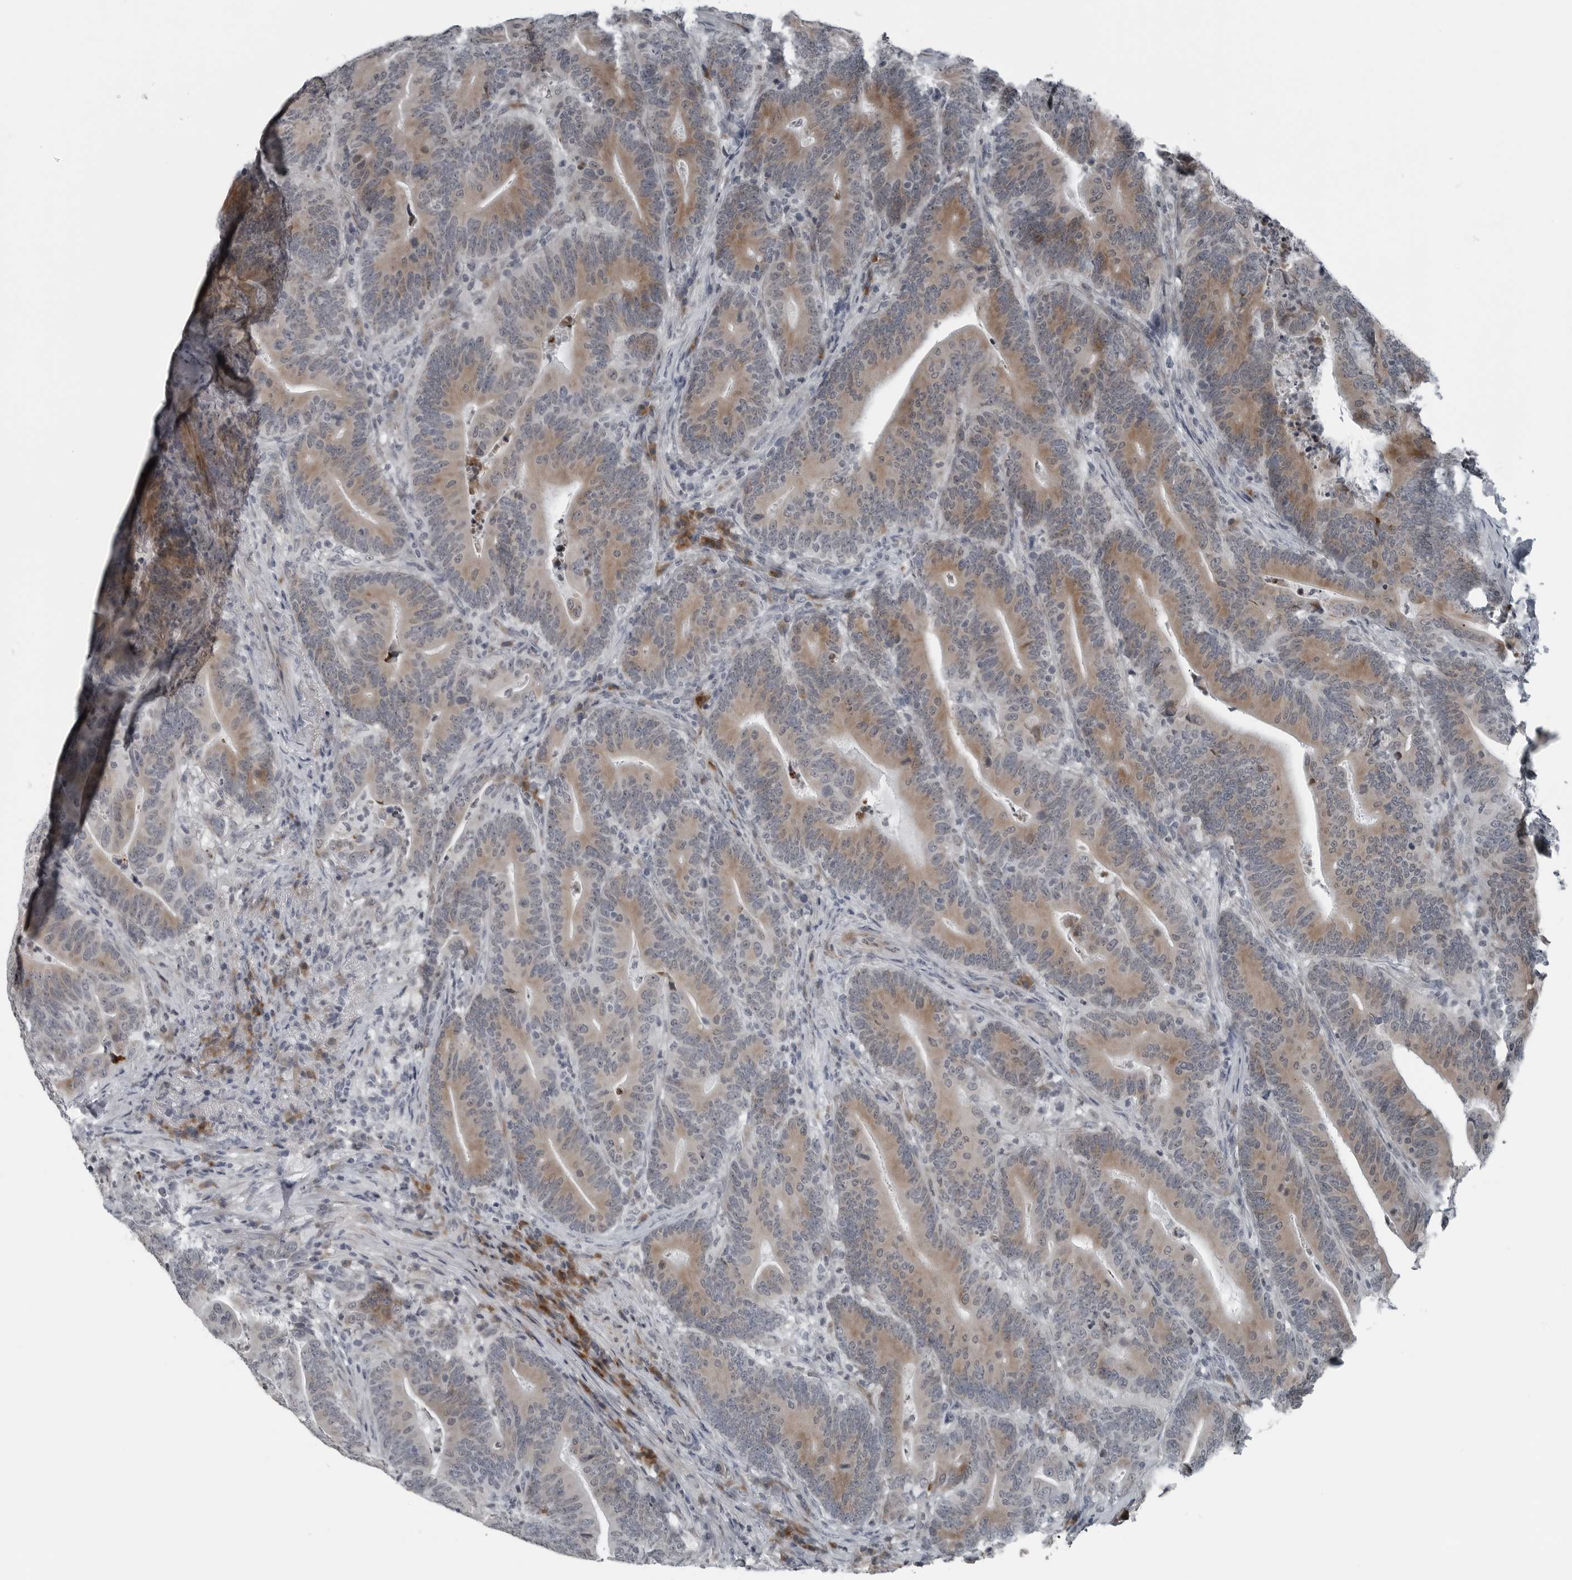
{"staining": {"intensity": "moderate", "quantity": ">75%", "location": "cytoplasmic/membranous"}, "tissue": "colorectal cancer", "cell_type": "Tumor cells", "image_type": "cancer", "snomed": [{"axis": "morphology", "description": "Adenocarcinoma, NOS"}, {"axis": "topography", "description": "Colon"}], "caption": "Moderate cytoplasmic/membranous staining for a protein is seen in about >75% of tumor cells of colorectal adenocarcinoma using immunohistochemistry (IHC).", "gene": "DNAAF11", "patient": {"sex": "female", "age": 66}}